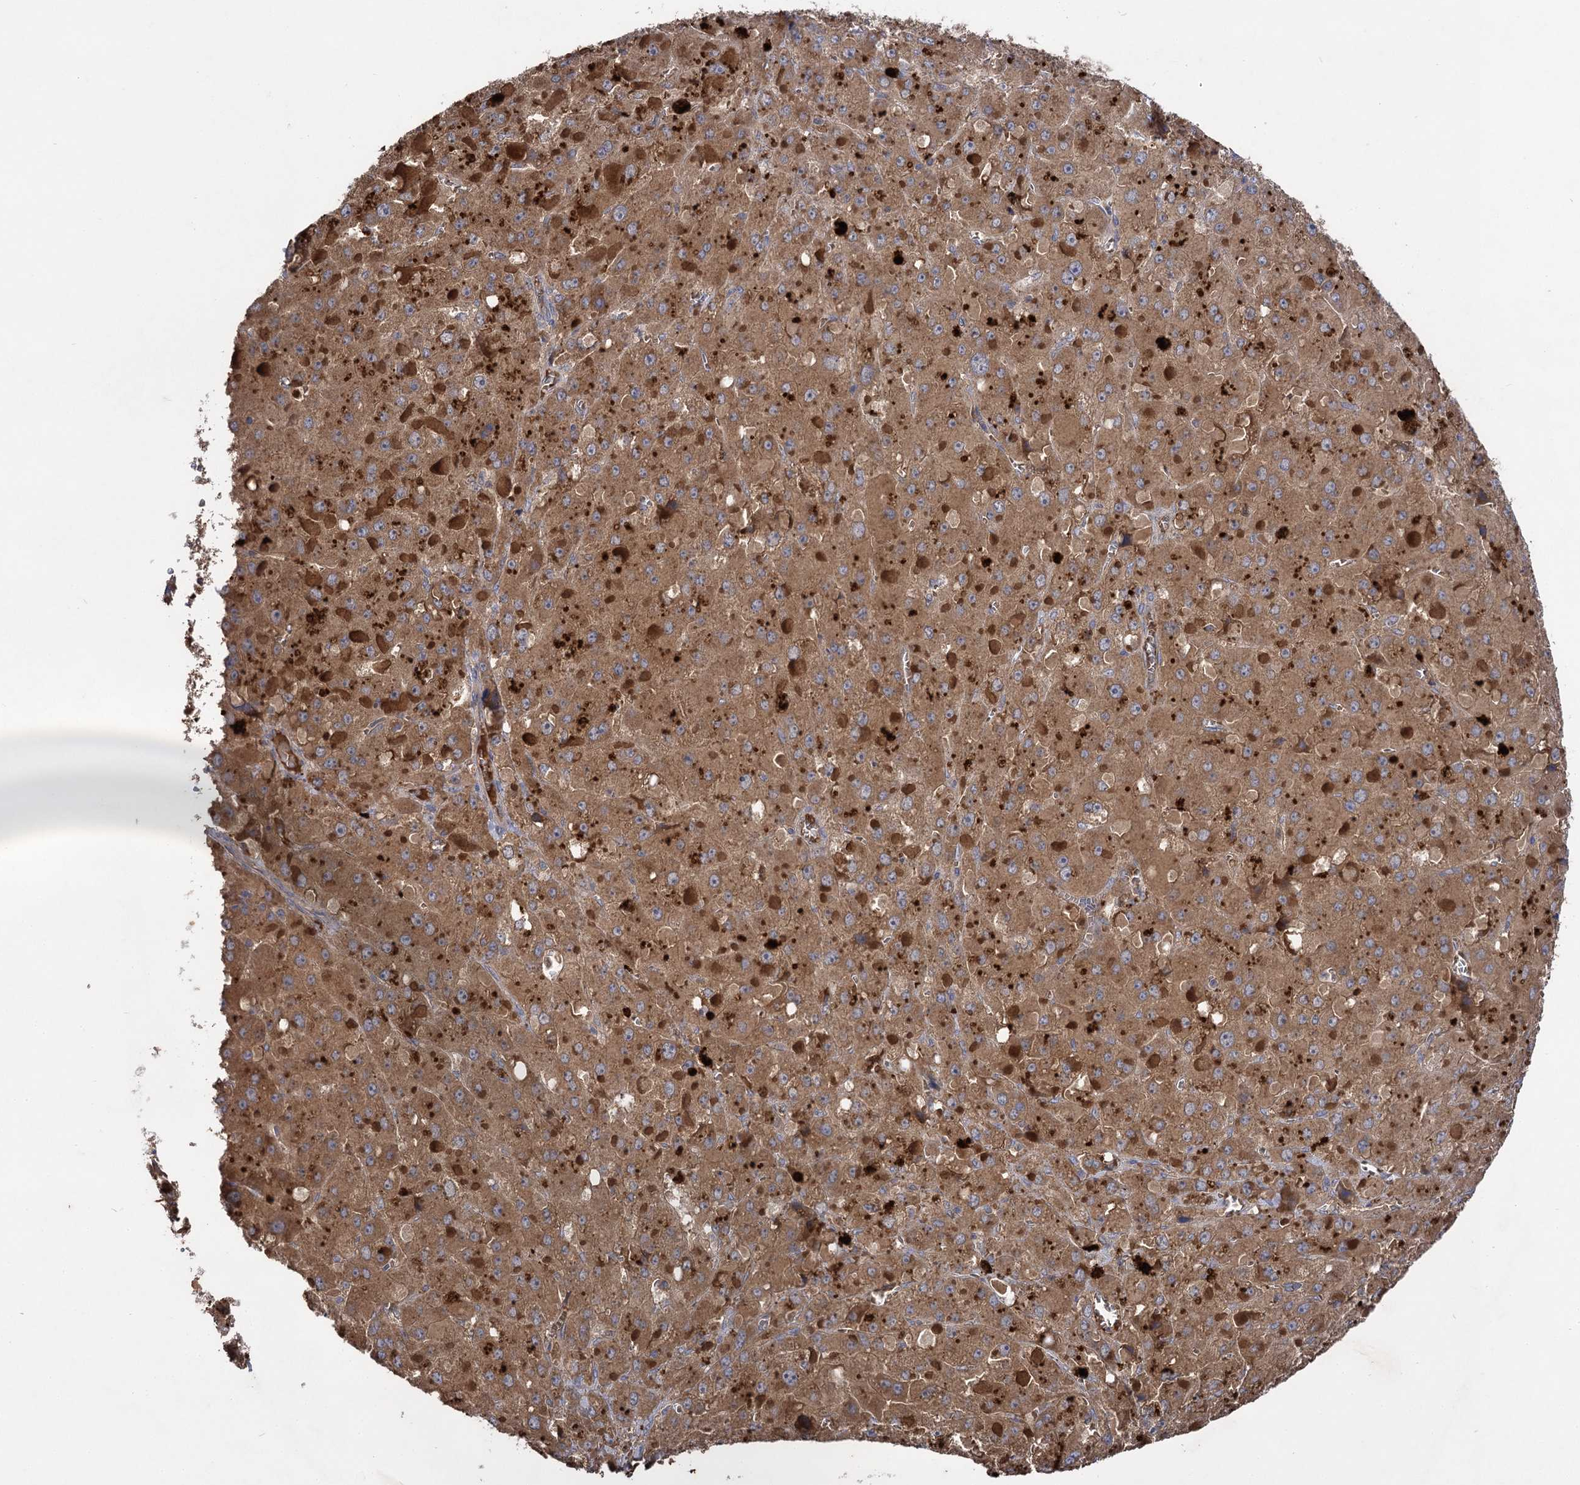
{"staining": {"intensity": "moderate", "quantity": ">75%", "location": "cytoplasmic/membranous"}, "tissue": "liver cancer", "cell_type": "Tumor cells", "image_type": "cancer", "snomed": [{"axis": "morphology", "description": "Carcinoma, Hepatocellular, NOS"}, {"axis": "topography", "description": "Liver"}], "caption": "About >75% of tumor cells in liver cancer (hepatocellular carcinoma) show moderate cytoplasmic/membranous protein staining as visualized by brown immunohistochemical staining.", "gene": "USP50", "patient": {"sex": "female", "age": 73}}